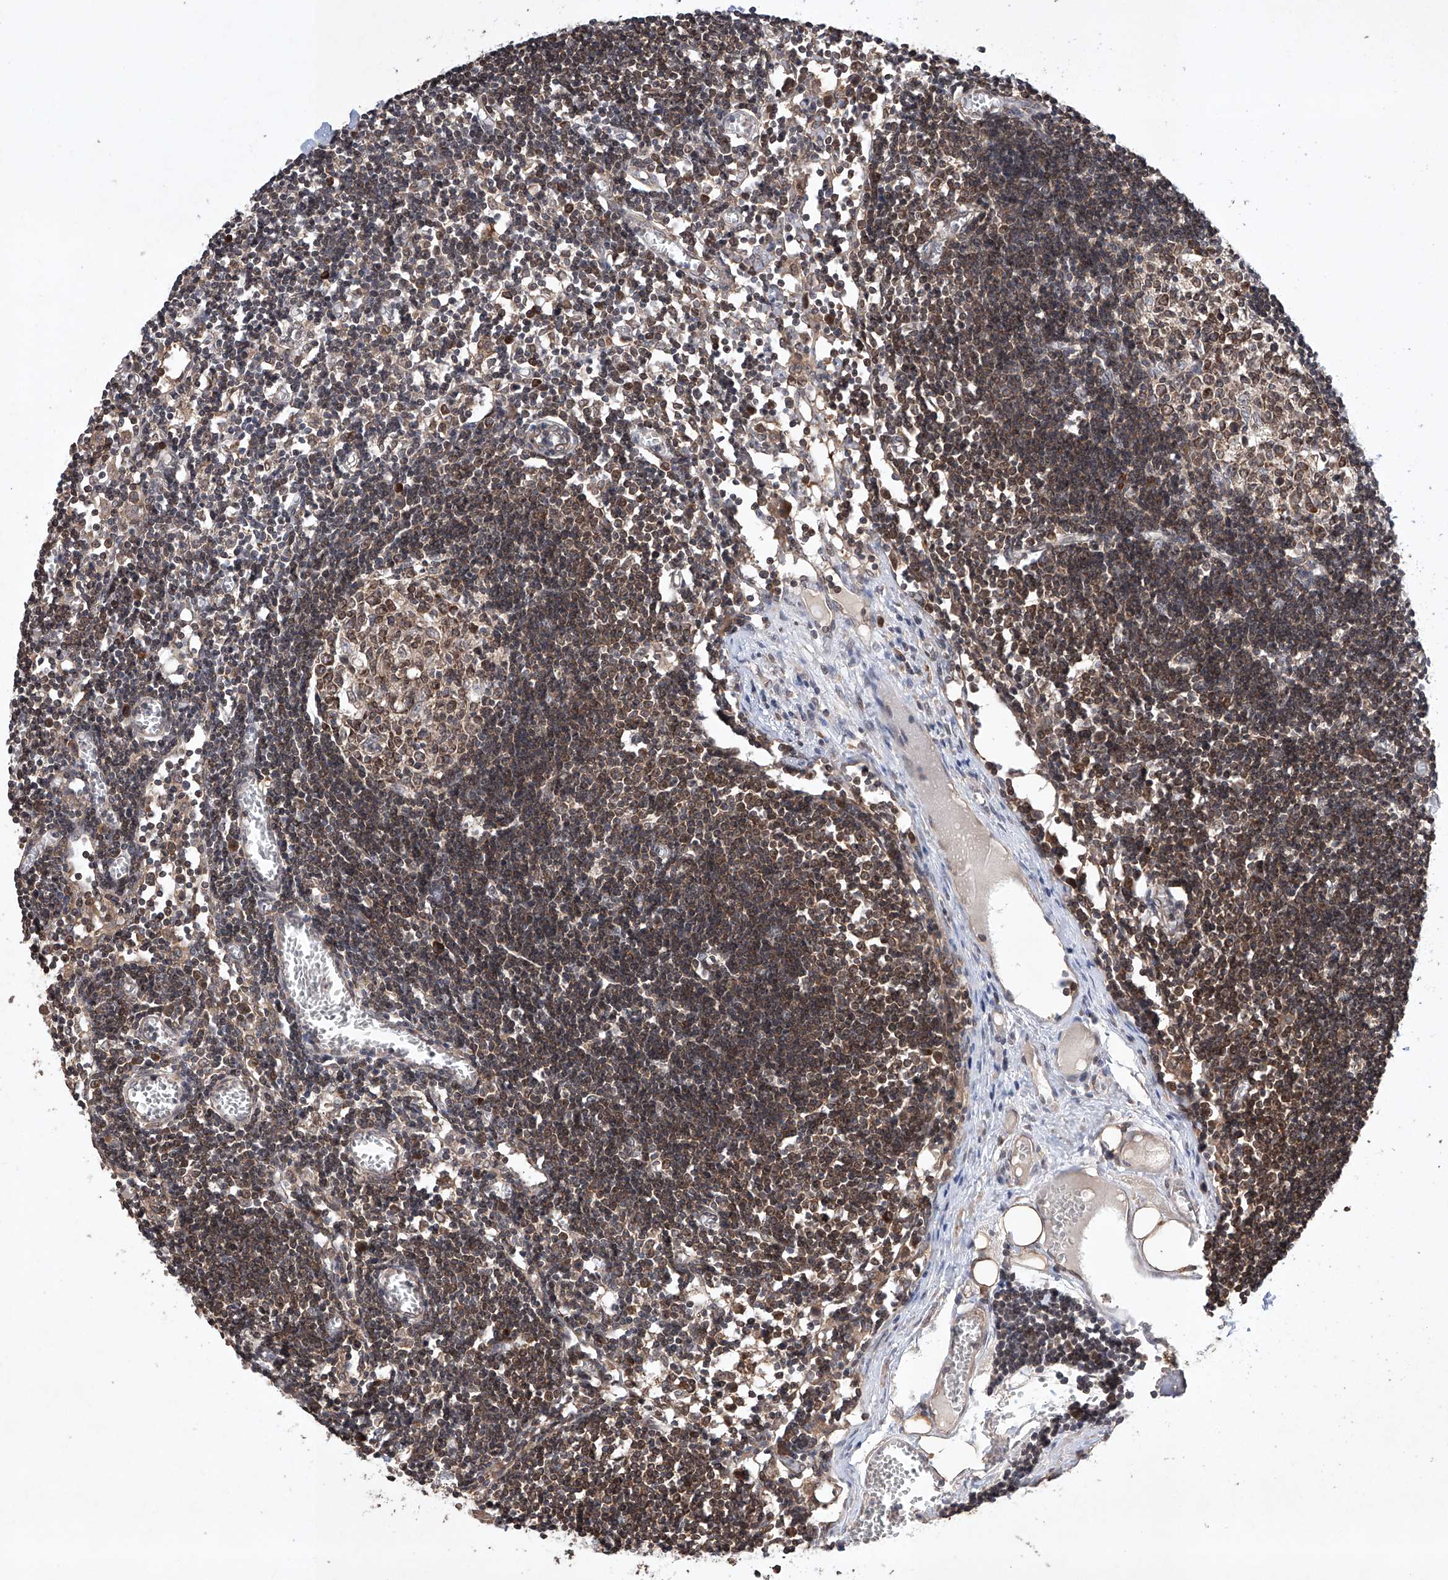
{"staining": {"intensity": "moderate", "quantity": ">75%", "location": "cytoplasmic/membranous"}, "tissue": "lymph node", "cell_type": "Germinal center cells", "image_type": "normal", "snomed": [{"axis": "morphology", "description": "Normal tissue, NOS"}, {"axis": "topography", "description": "Lymph node"}], "caption": "Protein analysis of unremarkable lymph node exhibits moderate cytoplasmic/membranous expression in about >75% of germinal center cells. (DAB IHC, brown staining for protein, blue staining for nuclei).", "gene": "LURAP1", "patient": {"sex": "female", "age": 11}}